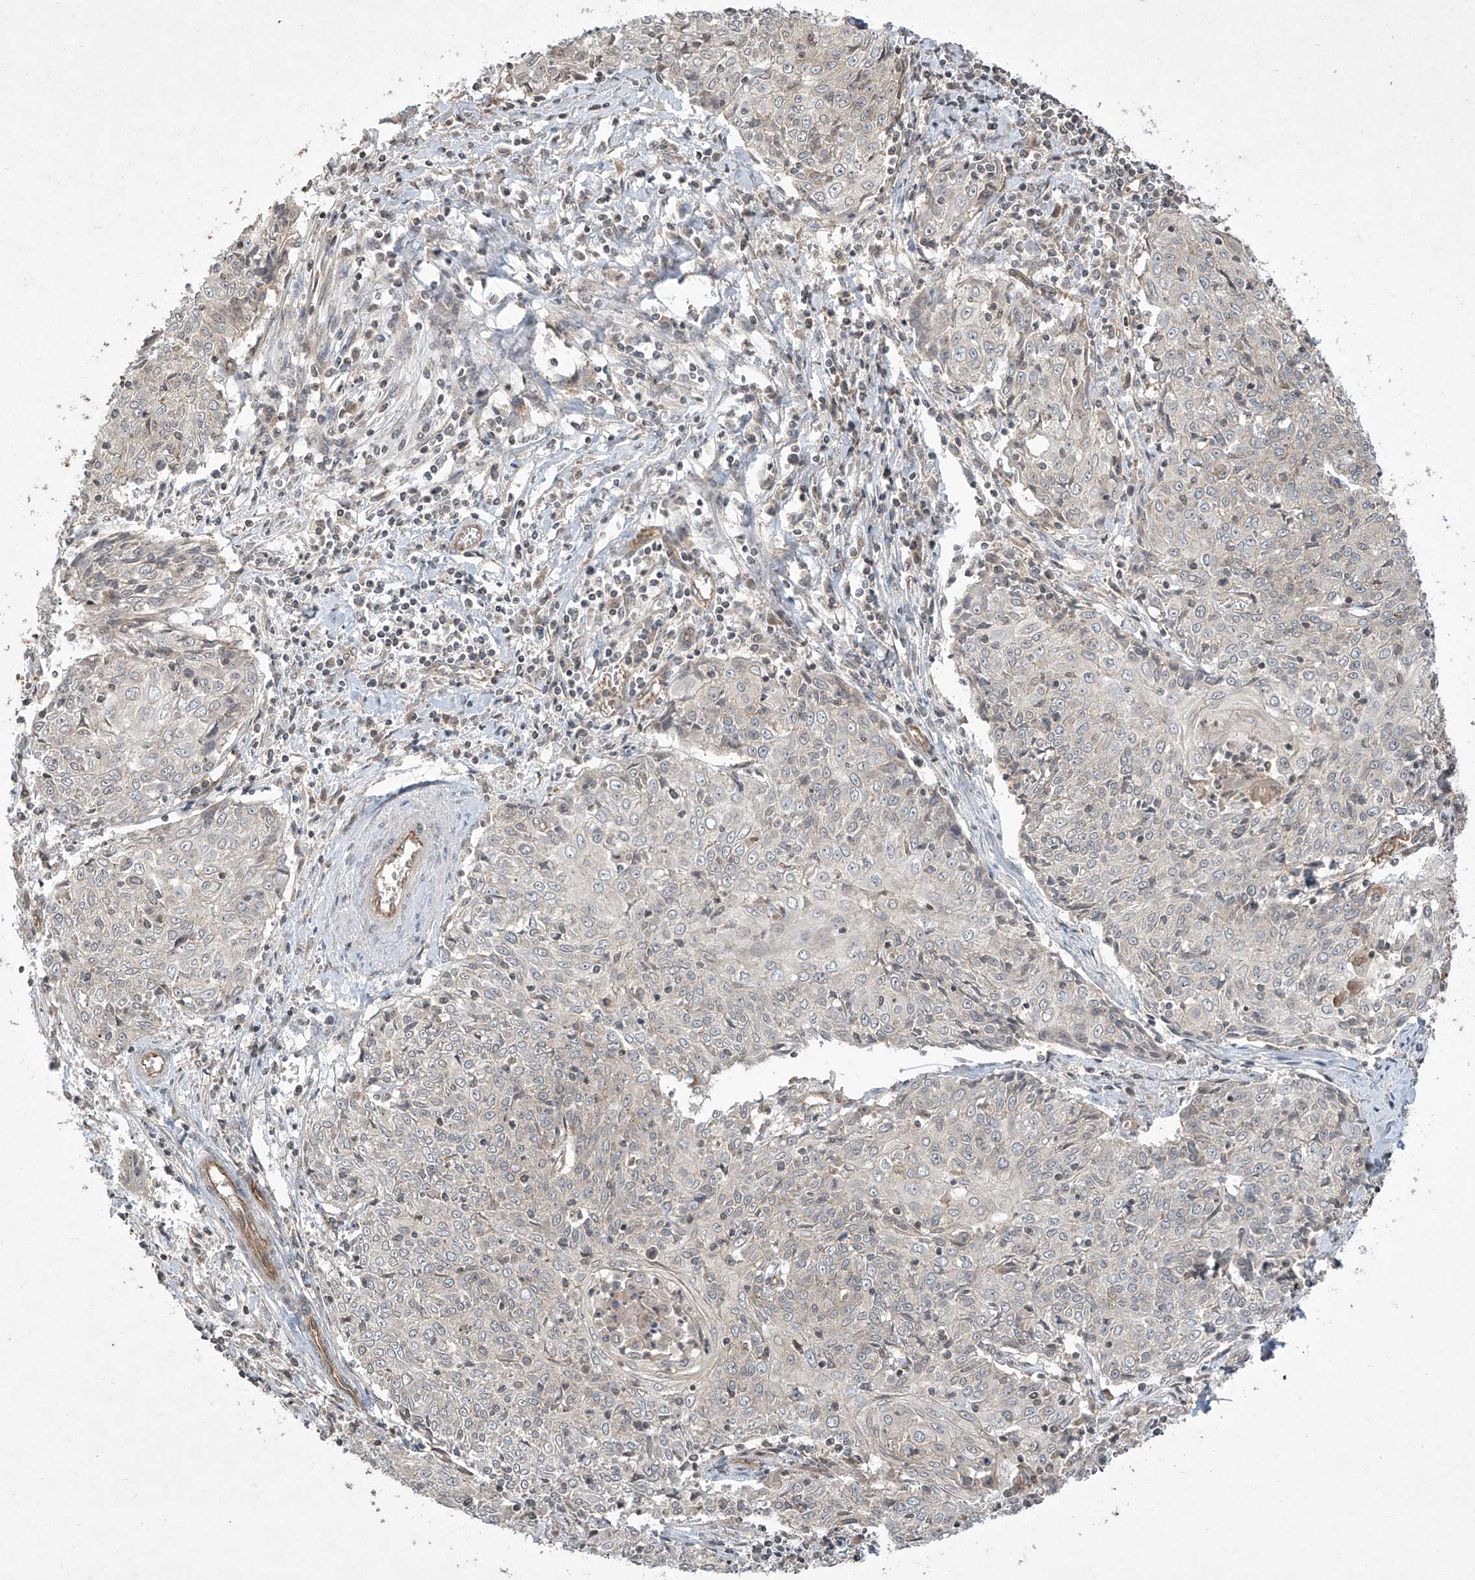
{"staining": {"intensity": "negative", "quantity": "none", "location": "none"}, "tissue": "cervical cancer", "cell_type": "Tumor cells", "image_type": "cancer", "snomed": [{"axis": "morphology", "description": "Squamous cell carcinoma, NOS"}, {"axis": "topography", "description": "Cervix"}], "caption": "A micrograph of human cervical cancer (squamous cell carcinoma) is negative for staining in tumor cells. Nuclei are stained in blue.", "gene": "MATN2", "patient": {"sex": "female", "age": 48}}